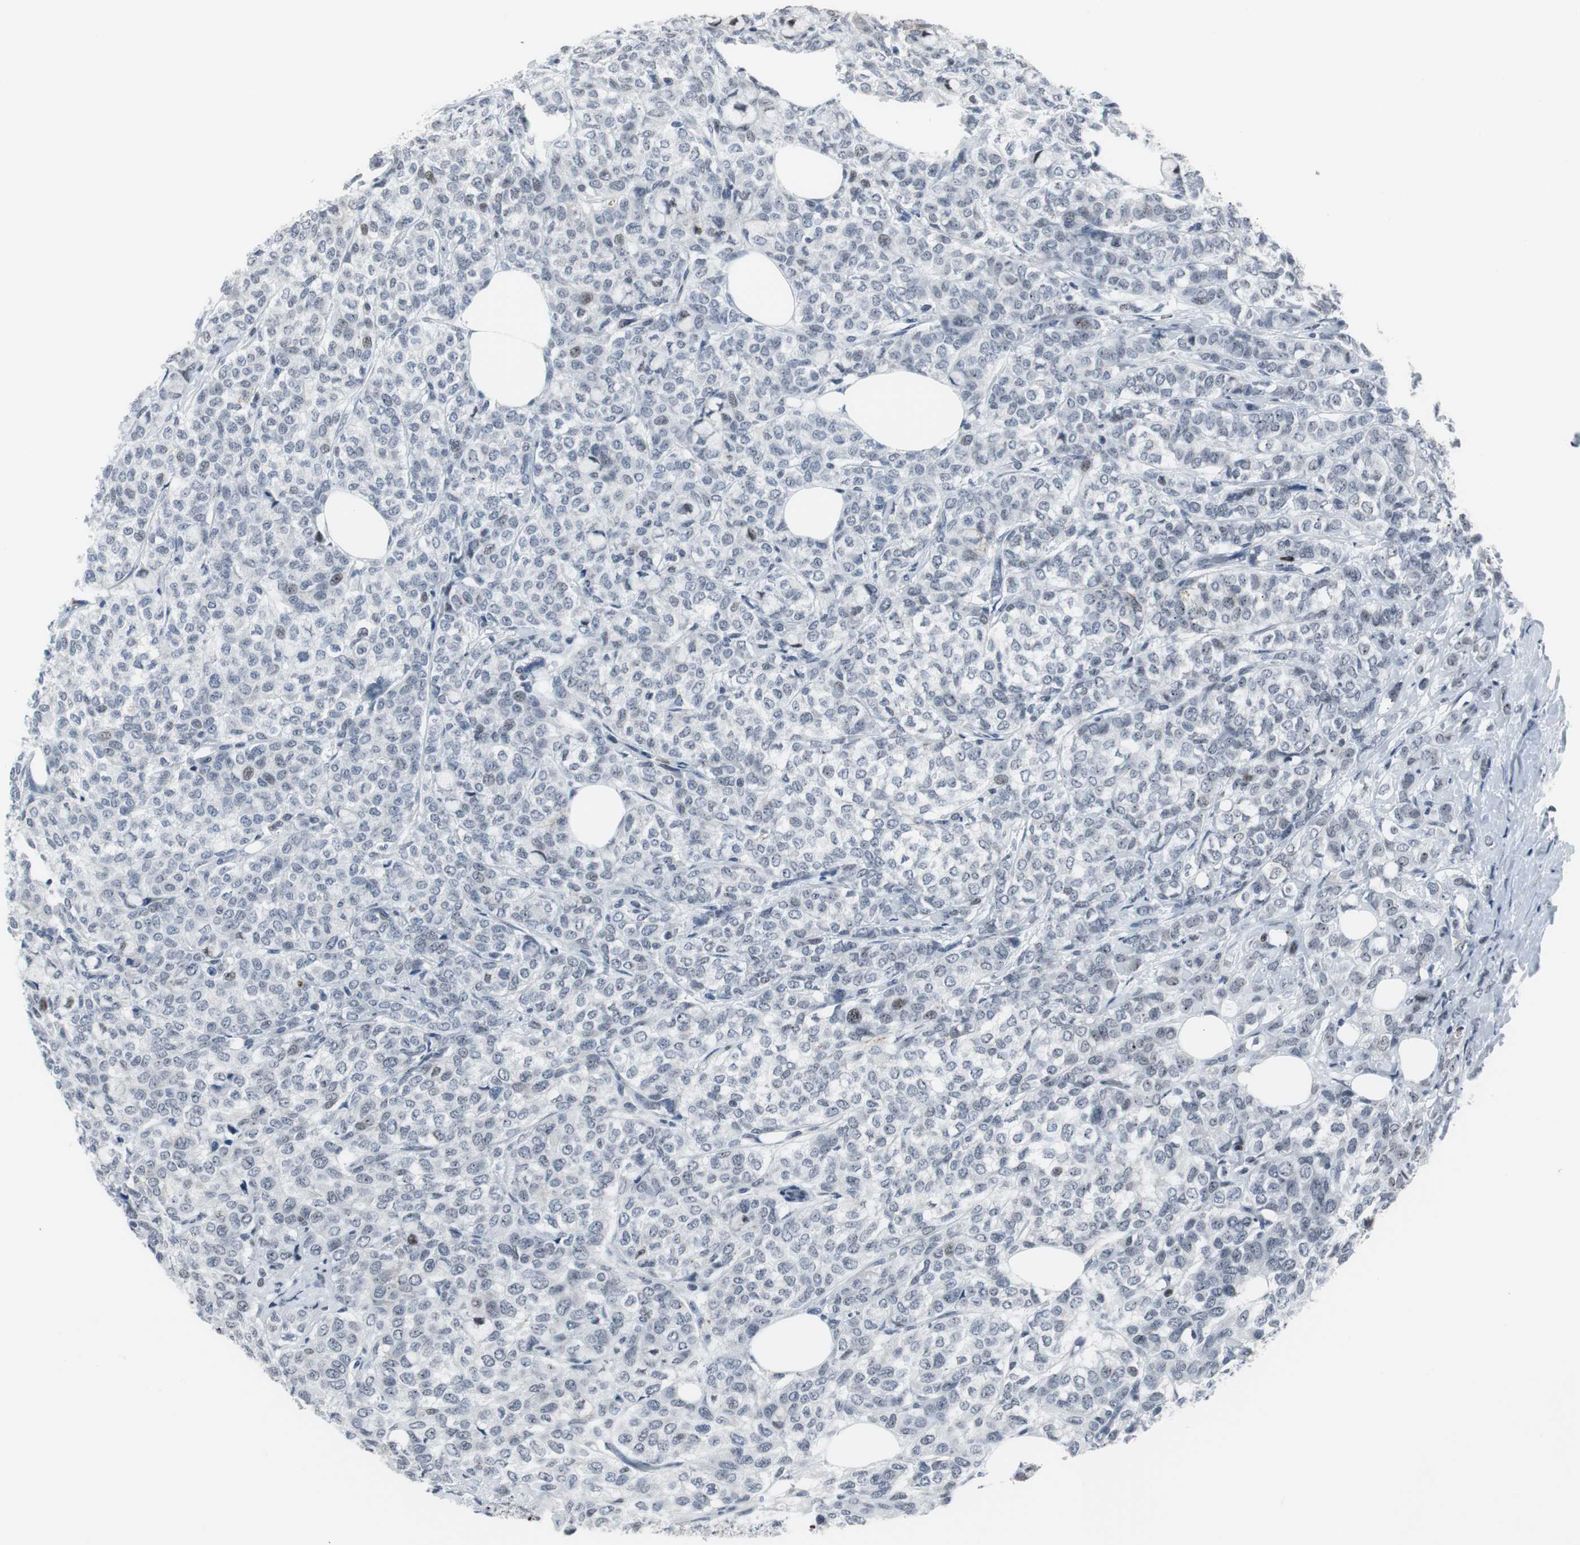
{"staining": {"intensity": "negative", "quantity": "none", "location": "none"}, "tissue": "breast cancer", "cell_type": "Tumor cells", "image_type": "cancer", "snomed": [{"axis": "morphology", "description": "Lobular carcinoma"}, {"axis": "topography", "description": "Breast"}], "caption": "This is a histopathology image of immunohistochemistry staining of breast cancer, which shows no expression in tumor cells.", "gene": "DOK1", "patient": {"sex": "female", "age": 60}}